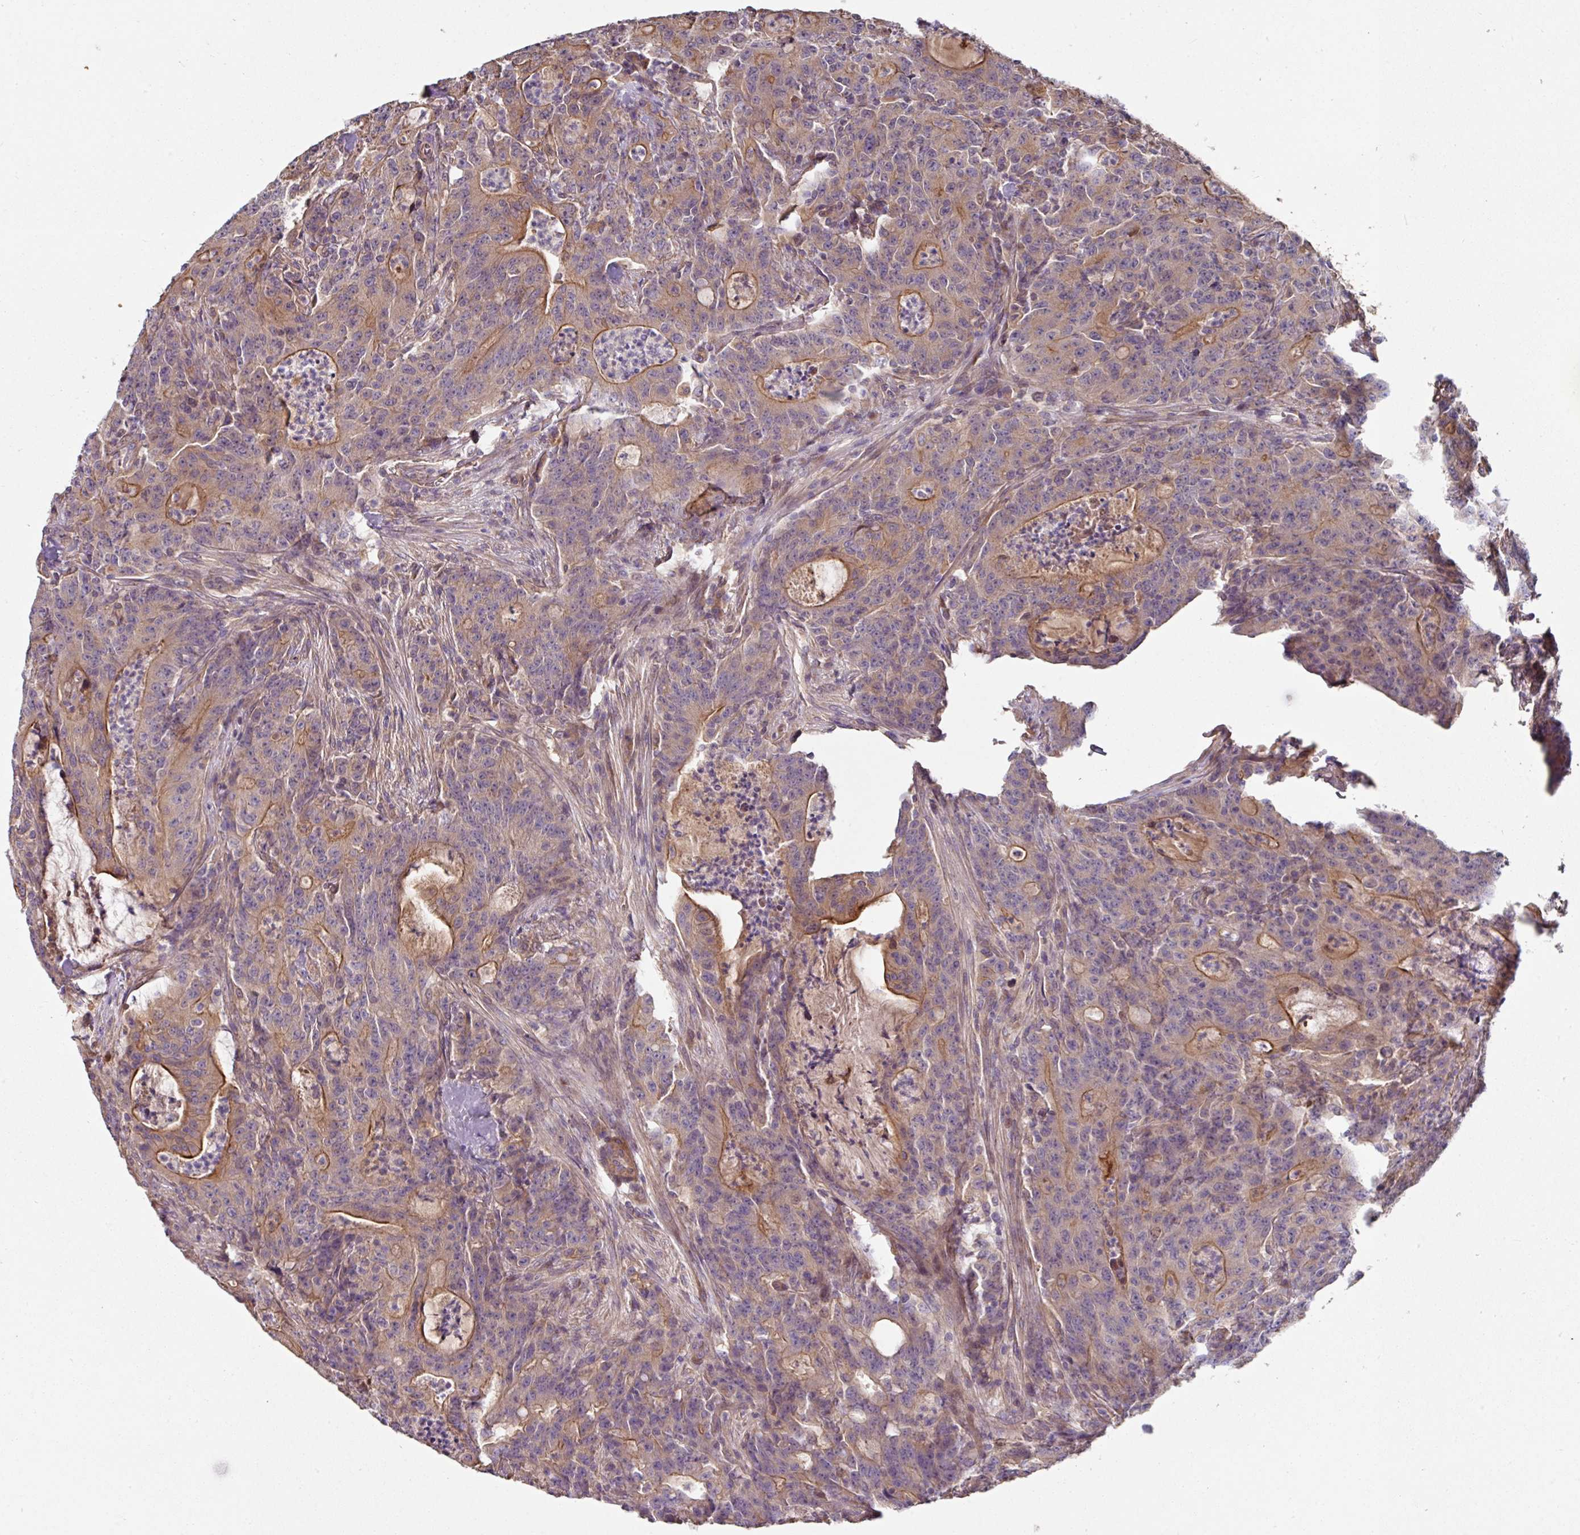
{"staining": {"intensity": "moderate", "quantity": "<25%", "location": "cytoplasmic/membranous"}, "tissue": "colorectal cancer", "cell_type": "Tumor cells", "image_type": "cancer", "snomed": [{"axis": "morphology", "description": "Adenocarcinoma, NOS"}, {"axis": "topography", "description": "Colon"}], "caption": "This micrograph exhibits immunohistochemistry staining of colorectal cancer, with low moderate cytoplasmic/membranous staining in about <25% of tumor cells.", "gene": "C4orf48", "patient": {"sex": "male", "age": 83}}